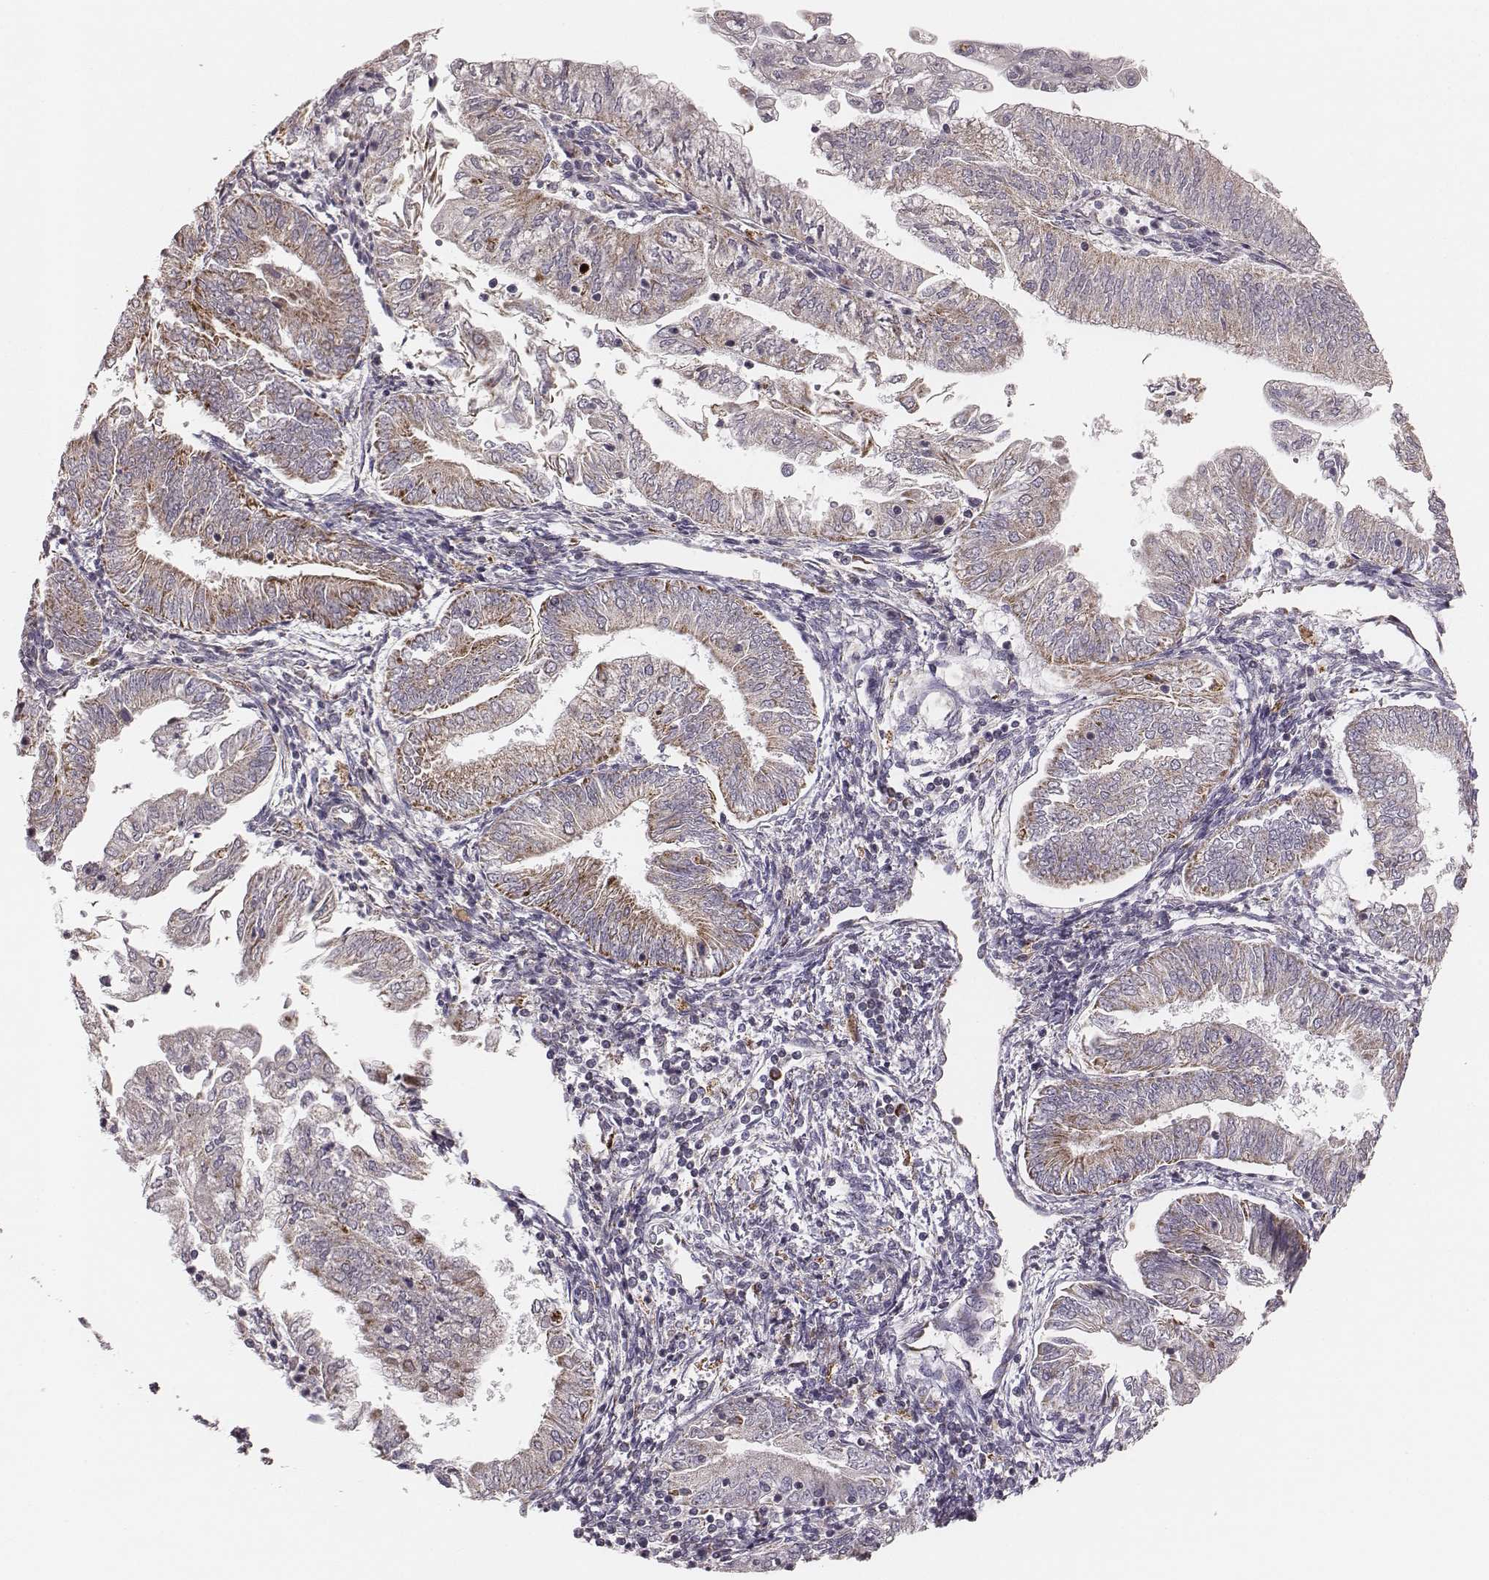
{"staining": {"intensity": "moderate", "quantity": "25%-75%", "location": "cytoplasmic/membranous"}, "tissue": "endometrial cancer", "cell_type": "Tumor cells", "image_type": "cancer", "snomed": [{"axis": "morphology", "description": "Adenocarcinoma, NOS"}, {"axis": "topography", "description": "Endometrium"}], "caption": "Endometrial cancer stained with a brown dye shows moderate cytoplasmic/membranous positive positivity in approximately 25%-75% of tumor cells.", "gene": "TUFM", "patient": {"sex": "female", "age": 55}}